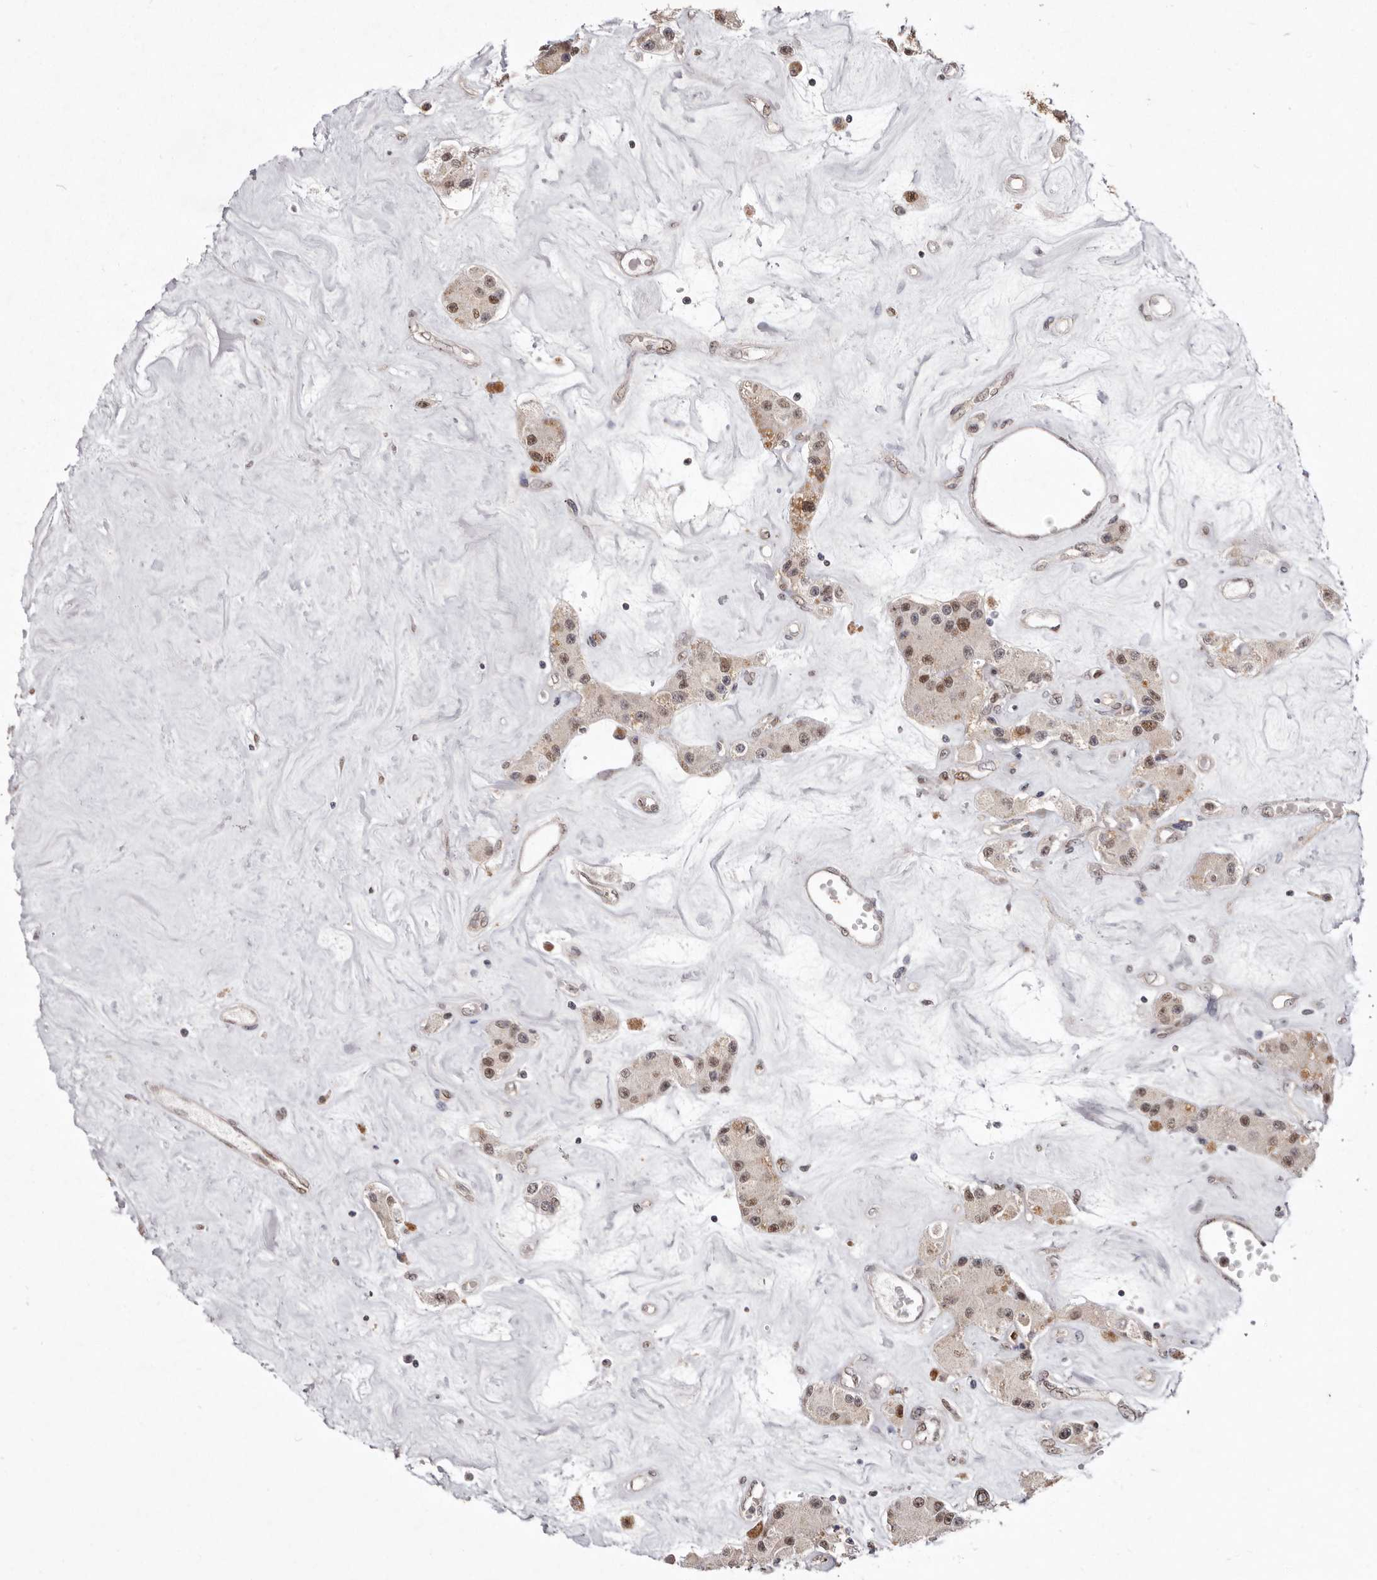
{"staining": {"intensity": "moderate", "quantity": ">75%", "location": "nuclear"}, "tissue": "carcinoid", "cell_type": "Tumor cells", "image_type": "cancer", "snomed": [{"axis": "morphology", "description": "Carcinoid, malignant, NOS"}, {"axis": "topography", "description": "Pancreas"}], "caption": "Carcinoid stained with a protein marker demonstrates moderate staining in tumor cells.", "gene": "NOTCH1", "patient": {"sex": "male", "age": 41}}